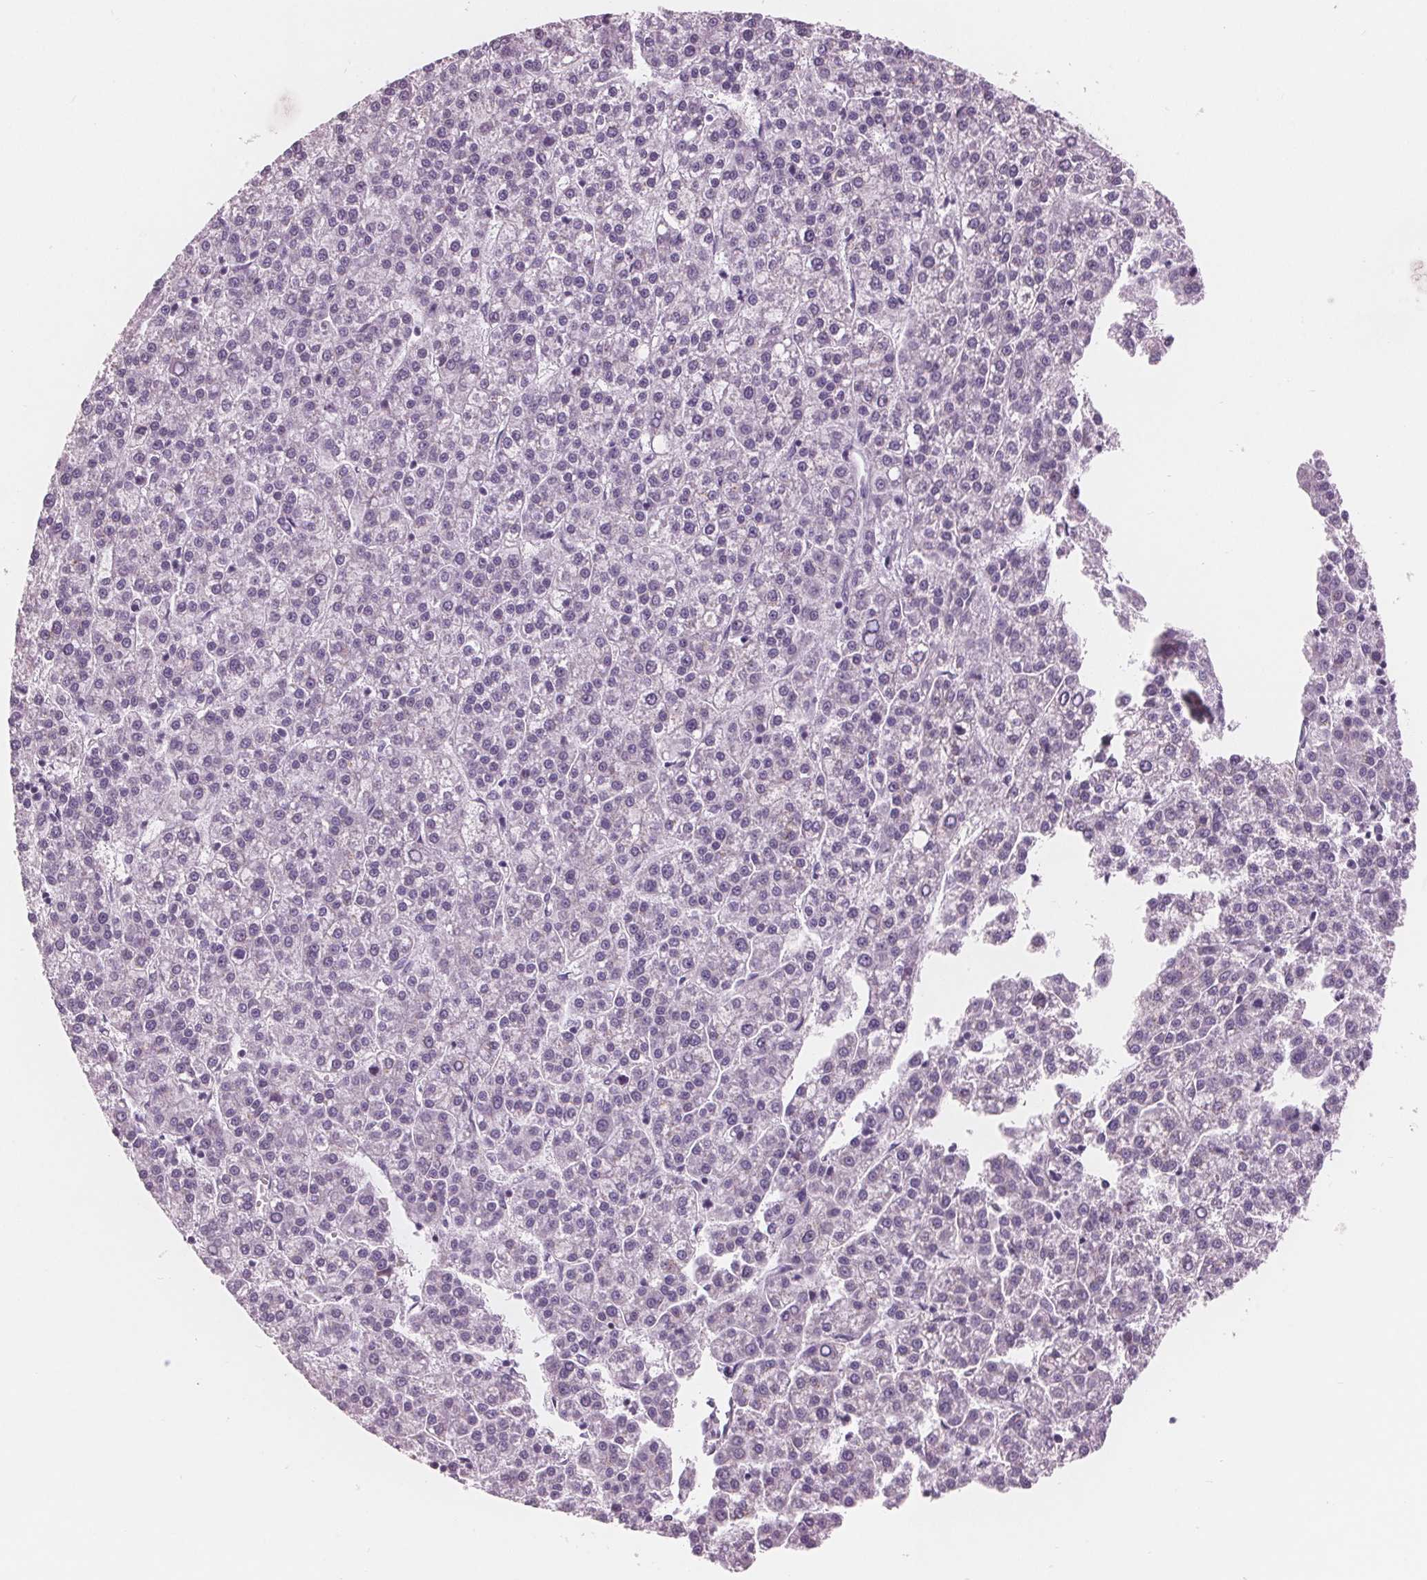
{"staining": {"intensity": "negative", "quantity": "none", "location": "none"}, "tissue": "liver cancer", "cell_type": "Tumor cells", "image_type": "cancer", "snomed": [{"axis": "morphology", "description": "Carcinoma, Hepatocellular, NOS"}, {"axis": "topography", "description": "Liver"}], "caption": "IHC of hepatocellular carcinoma (liver) exhibits no expression in tumor cells.", "gene": "AMBP", "patient": {"sex": "female", "age": 58}}